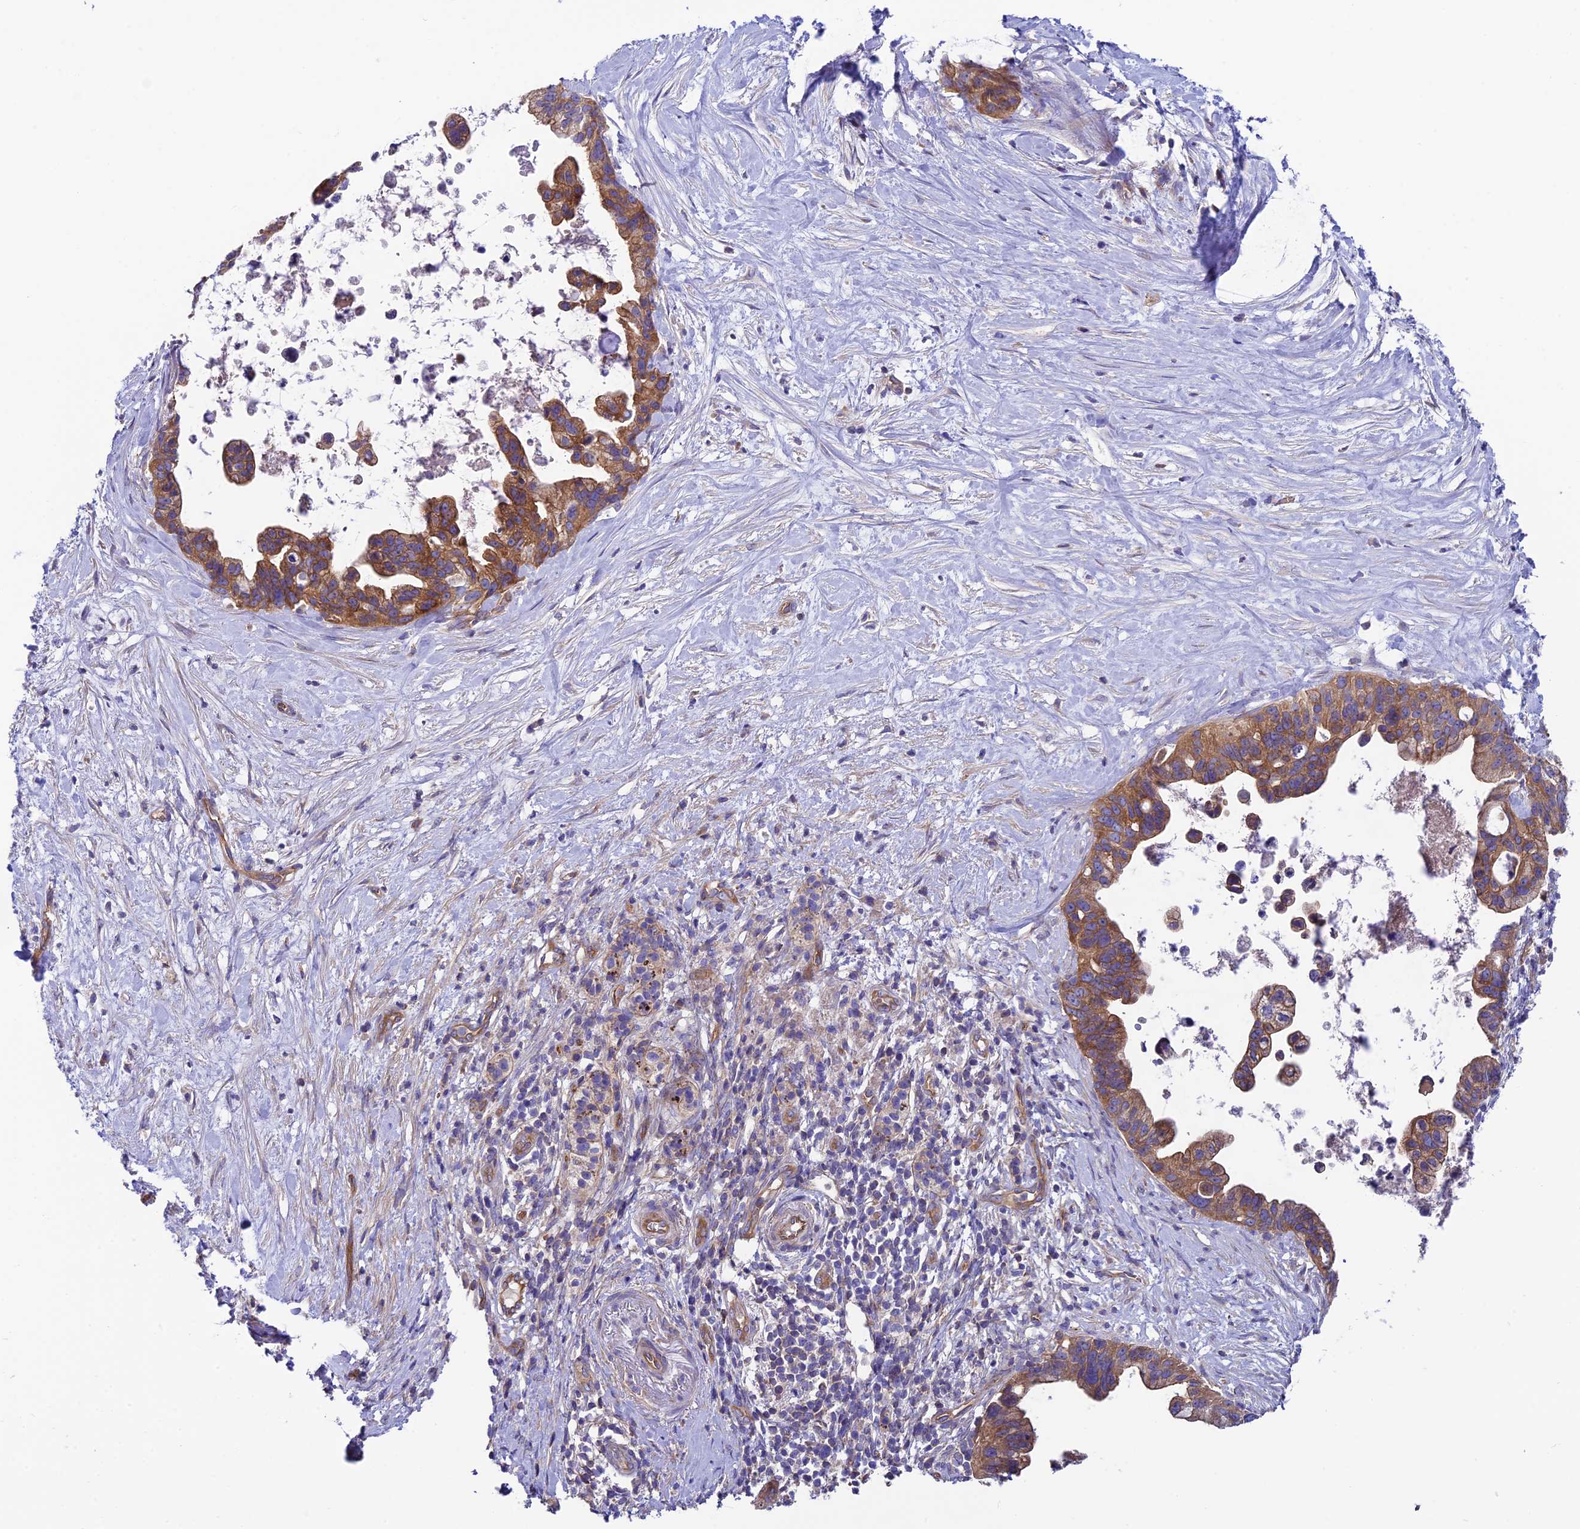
{"staining": {"intensity": "moderate", "quantity": ">75%", "location": "cytoplasmic/membranous"}, "tissue": "pancreatic cancer", "cell_type": "Tumor cells", "image_type": "cancer", "snomed": [{"axis": "morphology", "description": "Adenocarcinoma, NOS"}, {"axis": "topography", "description": "Pancreas"}], "caption": "Immunohistochemistry of pancreatic adenocarcinoma displays medium levels of moderate cytoplasmic/membranous staining in about >75% of tumor cells.", "gene": "PPFIA3", "patient": {"sex": "female", "age": 83}}